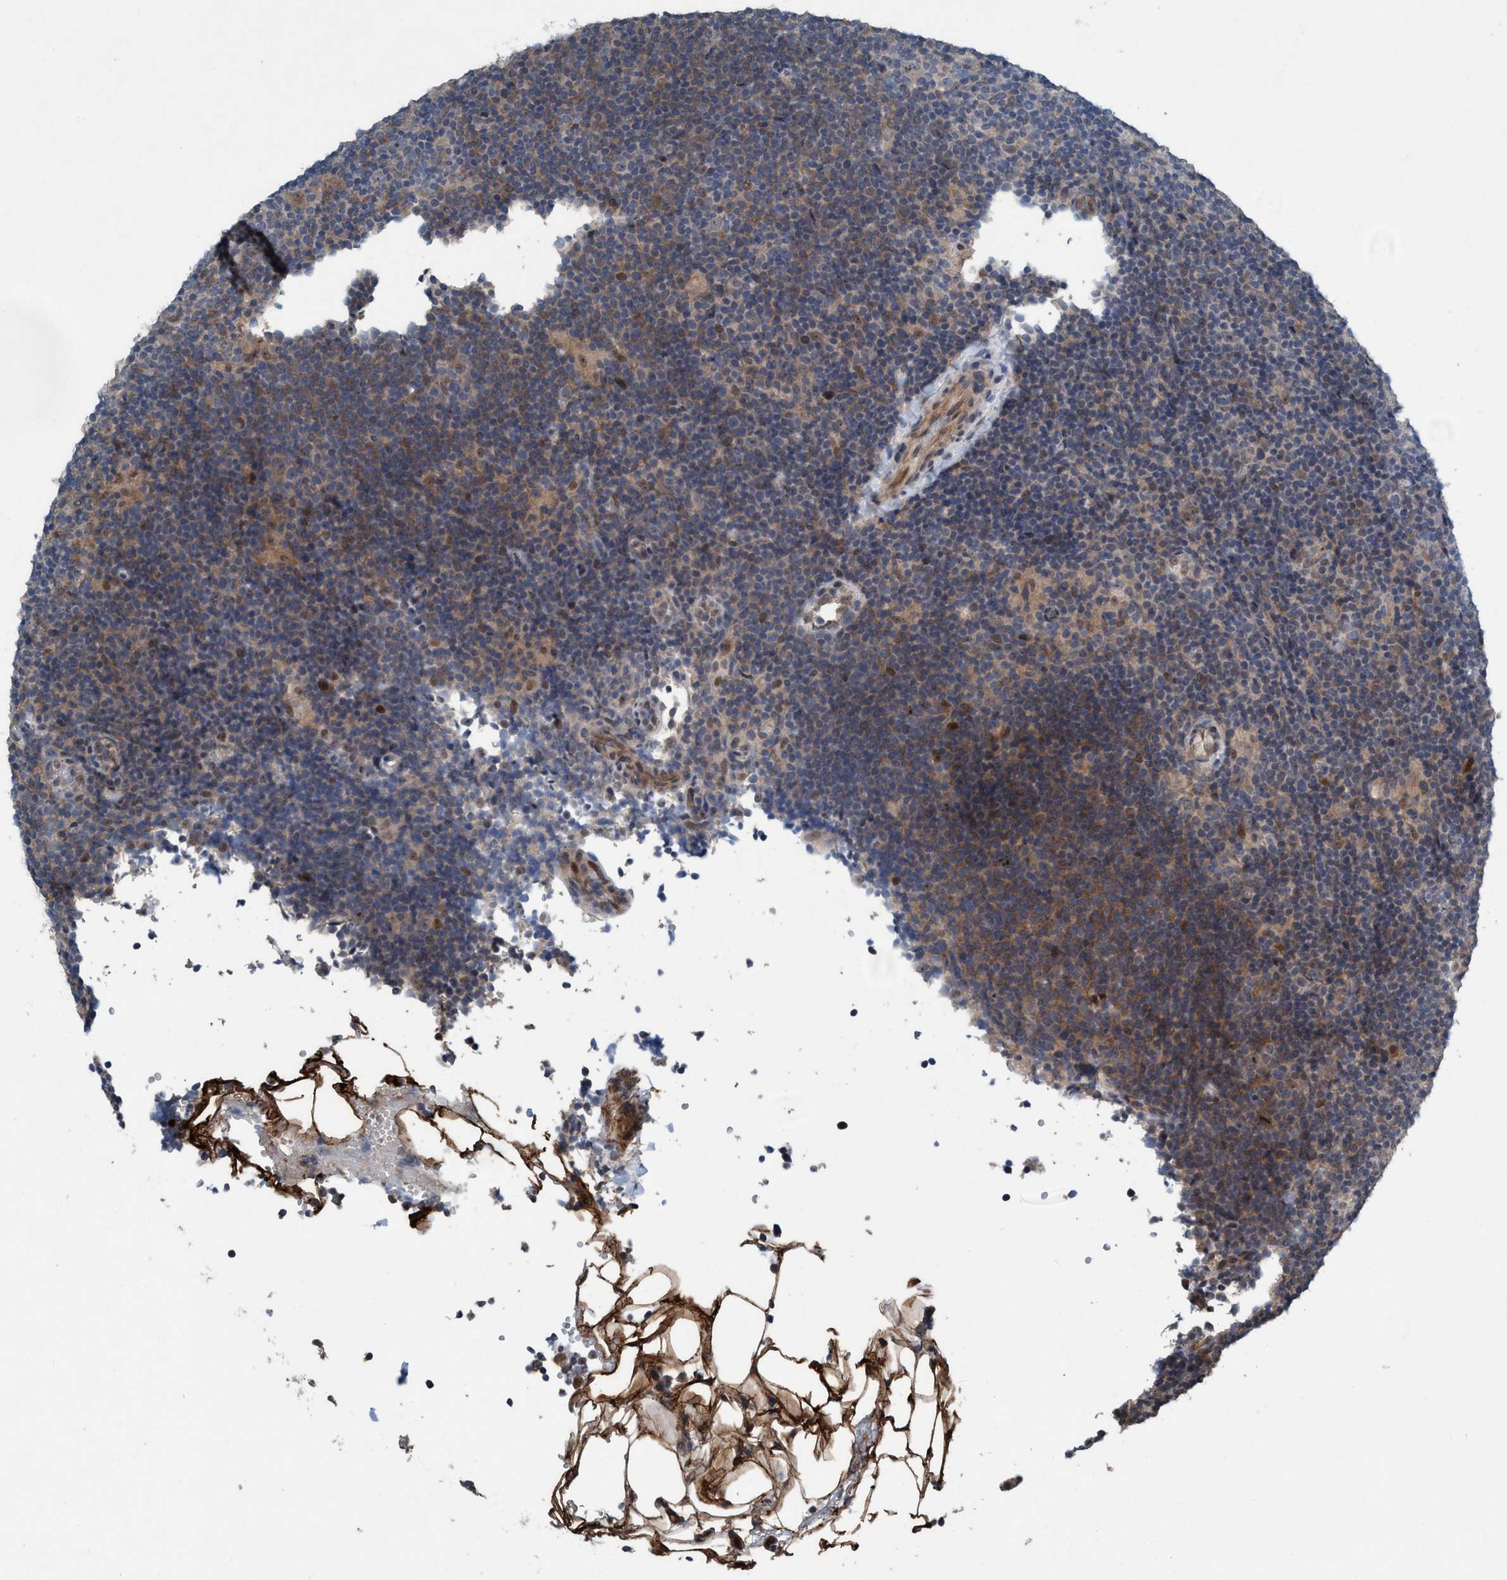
{"staining": {"intensity": "moderate", "quantity": ">75%", "location": "cytoplasmic/membranous,nuclear"}, "tissue": "lymphoma", "cell_type": "Tumor cells", "image_type": "cancer", "snomed": [{"axis": "morphology", "description": "Hodgkin's disease, NOS"}, {"axis": "topography", "description": "Lymph node"}], "caption": "Hodgkin's disease was stained to show a protein in brown. There is medium levels of moderate cytoplasmic/membranous and nuclear staining in about >75% of tumor cells.", "gene": "NISCH", "patient": {"sex": "female", "age": 57}}